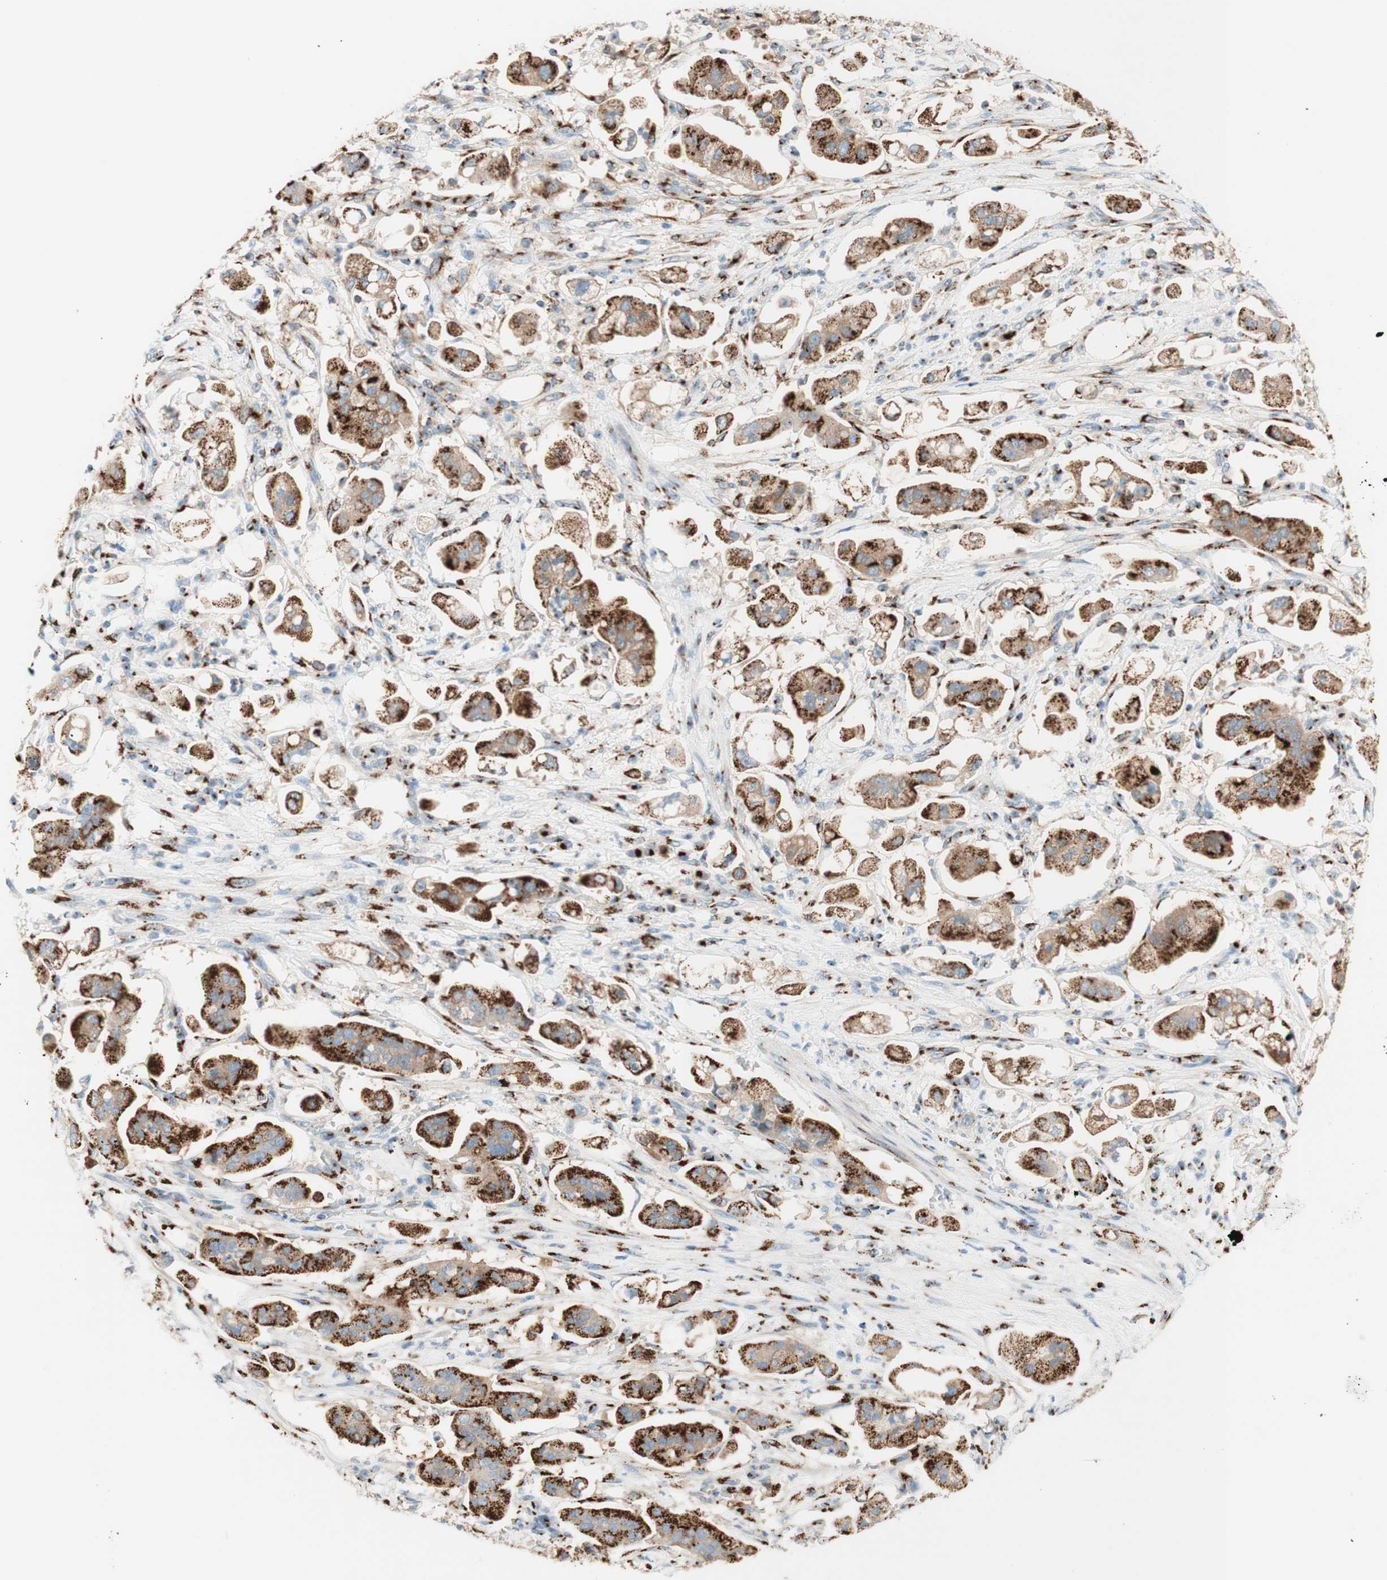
{"staining": {"intensity": "strong", "quantity": ">75%", "location": "cytoplasmic/membranous"}, "tissue": "stomach cancer", "cell_type": "Tumor cells", "image_type": "cancer", "snomed": [{"axis": "morphology", "description": "Adenocarcinoma, NOS"}, {"axis": "topography", "description": "Stomach"}], "caption": "IHC image of neoplastic tissue: human stomach adenocarcinoma stained using immunohistochemistry (IHC) displays high levels of strong protein expression localized specifically in the cytoplasmic/membranous of tumor cells, appearing as a cytoplasmic/membranous brown color.", "gene": "GOLGB1", "patient": {"sex": "male", "age": 62}}